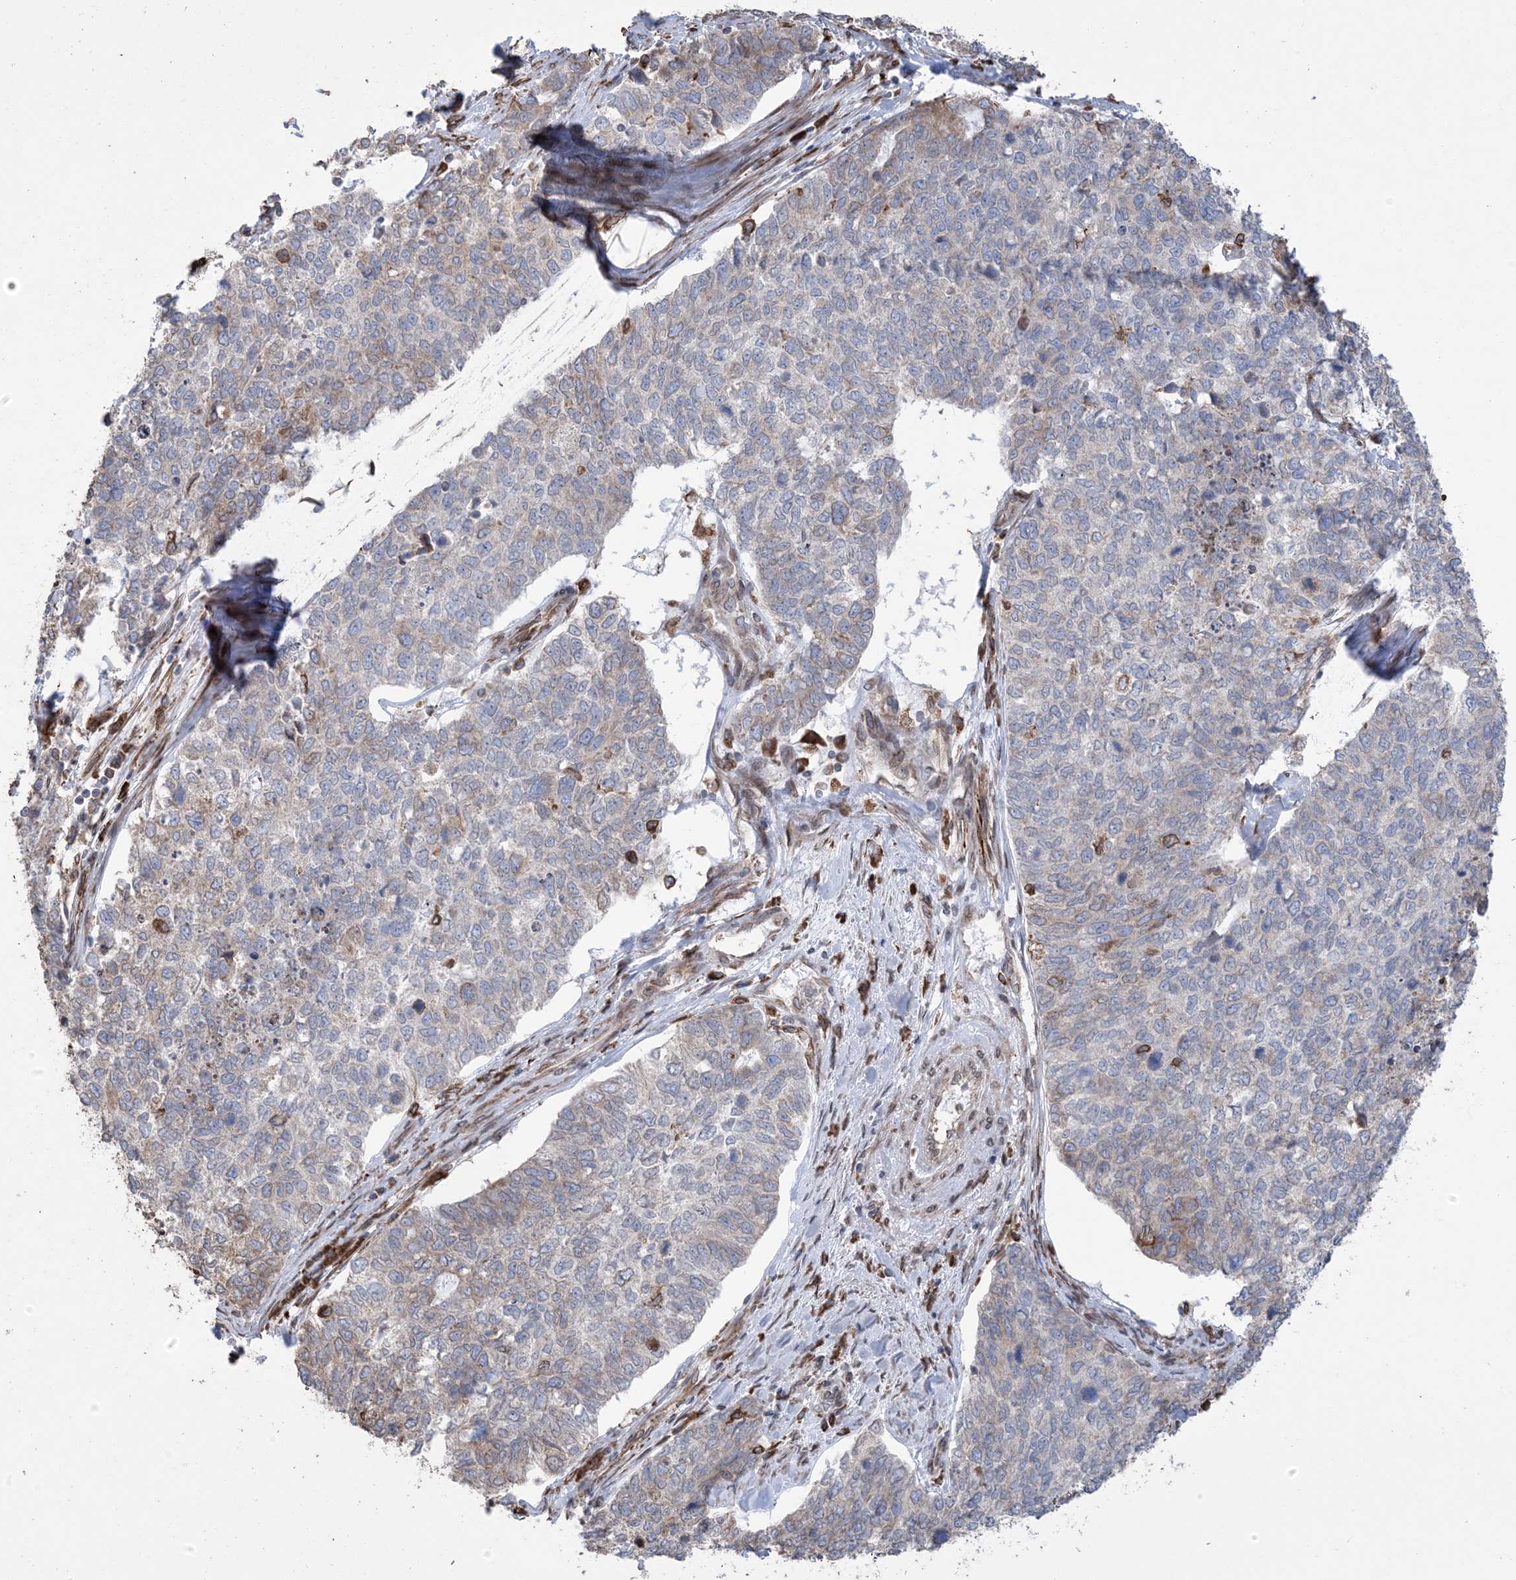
{"staining": {"intensity": "weak", "quantity": "<25%", "location": "cytoplasmic/membranous"}, "tissue": "cervical cancer", "cell_type": "Tumor cells", "image_type": "cancer", "snomed": [{"axis": "morphology", "description": "Squamous cell carcinoma, NOS"}, {"axis": "topography", "description": "Cervix"}], "caption": "An immunohistochemistry image of cervical cancer is shown. There is no staining in tumor cells of cervical cancer.", "gene": "SHANK1", "patient": {"sex": "female", "age": 63}}